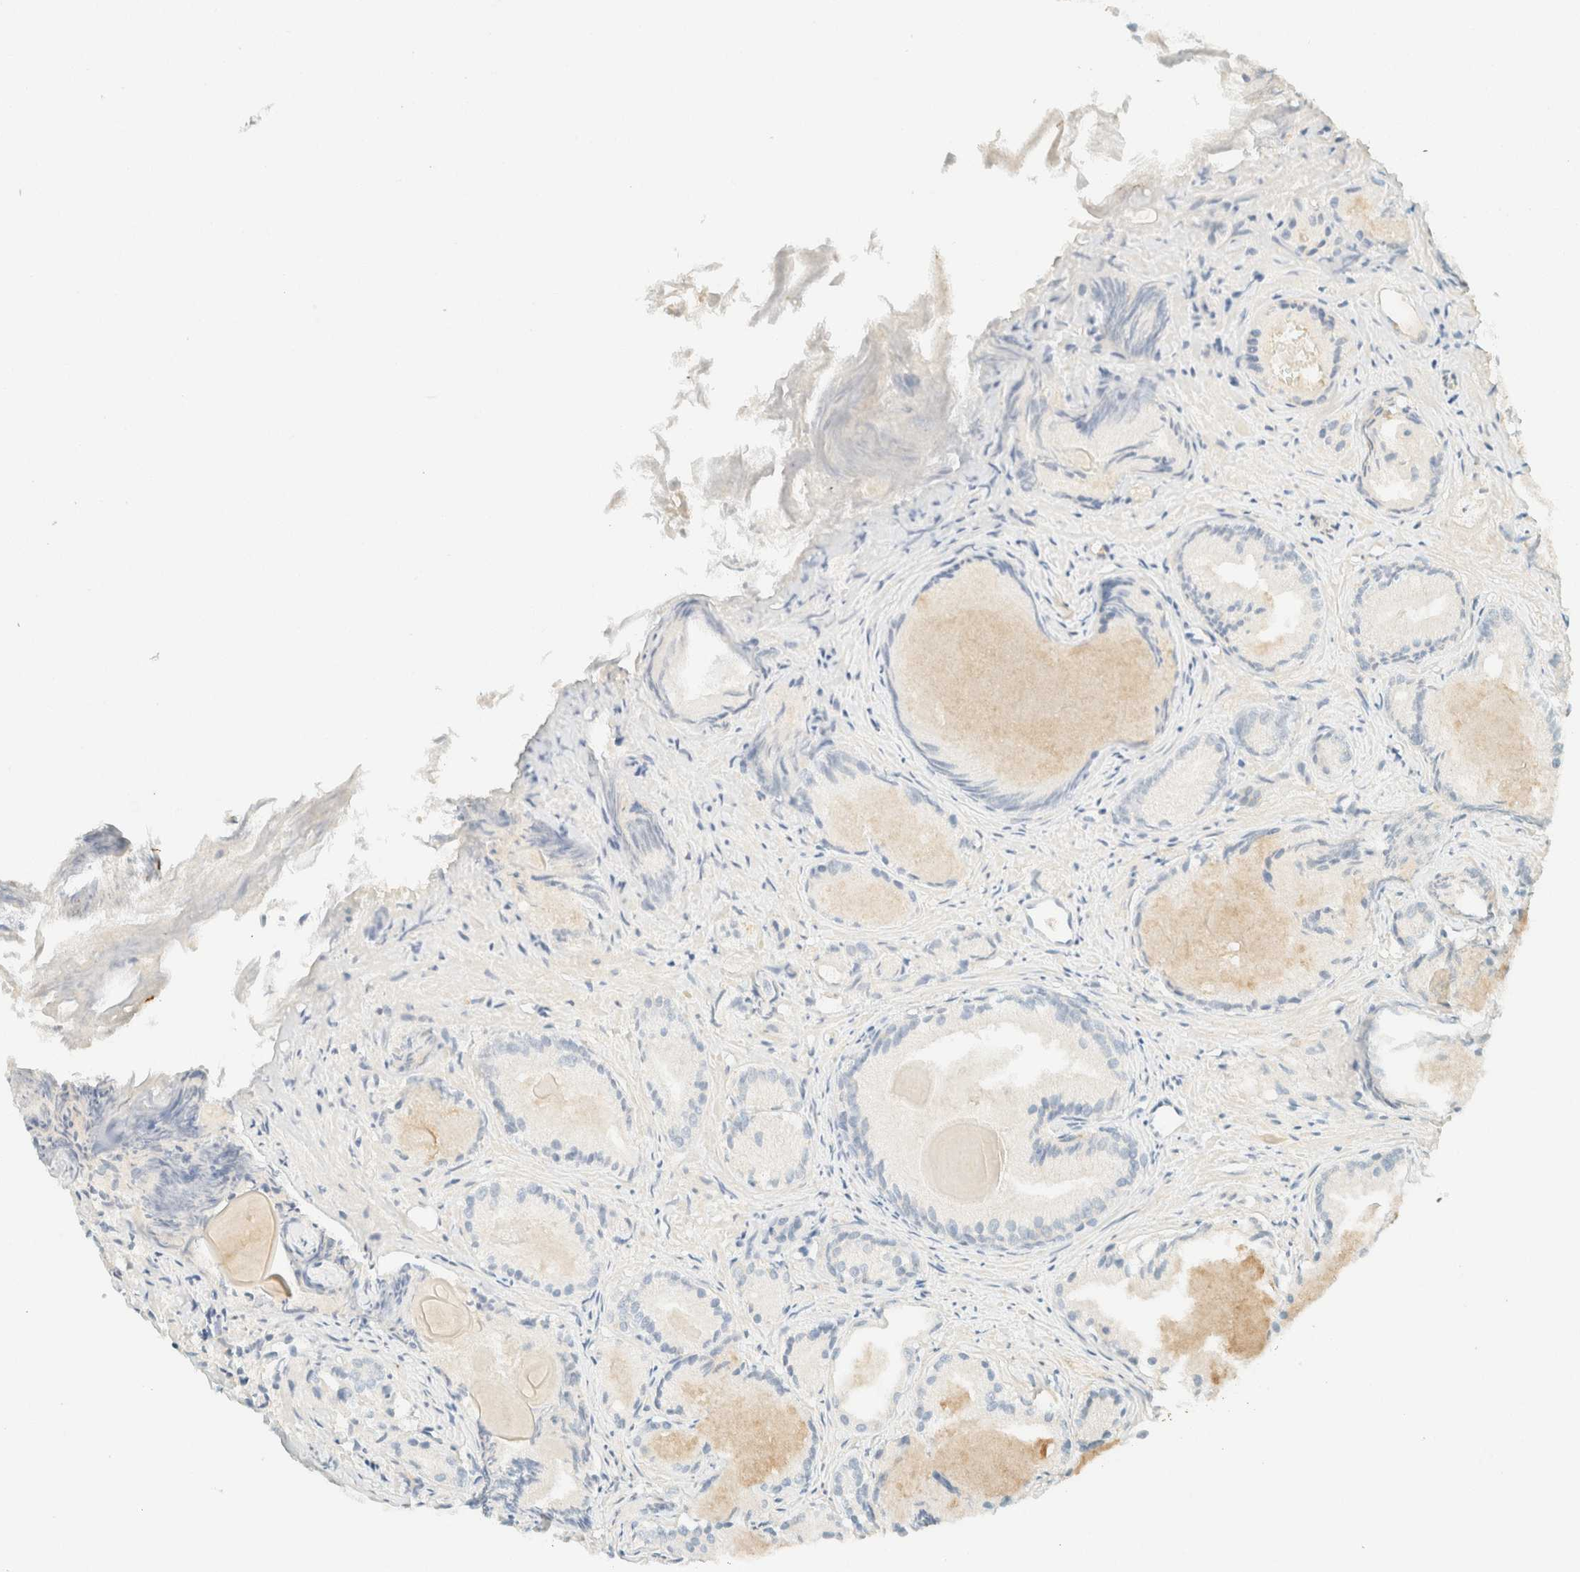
{"staining": {"intensity": "negative", "quantity": "none", "location": "none"}, "tissue": "prostate cancer", "cell_type": "Tumor cells", "image_type": "cancer", "snomed": [{"axis": "morphology", "description": "Adenocarcinoma, Low grade"}, {"axis": "topography", "description": "Prostate"}], "caption": "The image reveals no staining of tumor cells in prostate cancer (low-grade adenocarcinoma). (Brightfield microscopy of DAB IHC at high magnification).", "gene": "GPA33", "patient": {"sex": "male", "age": 72}}